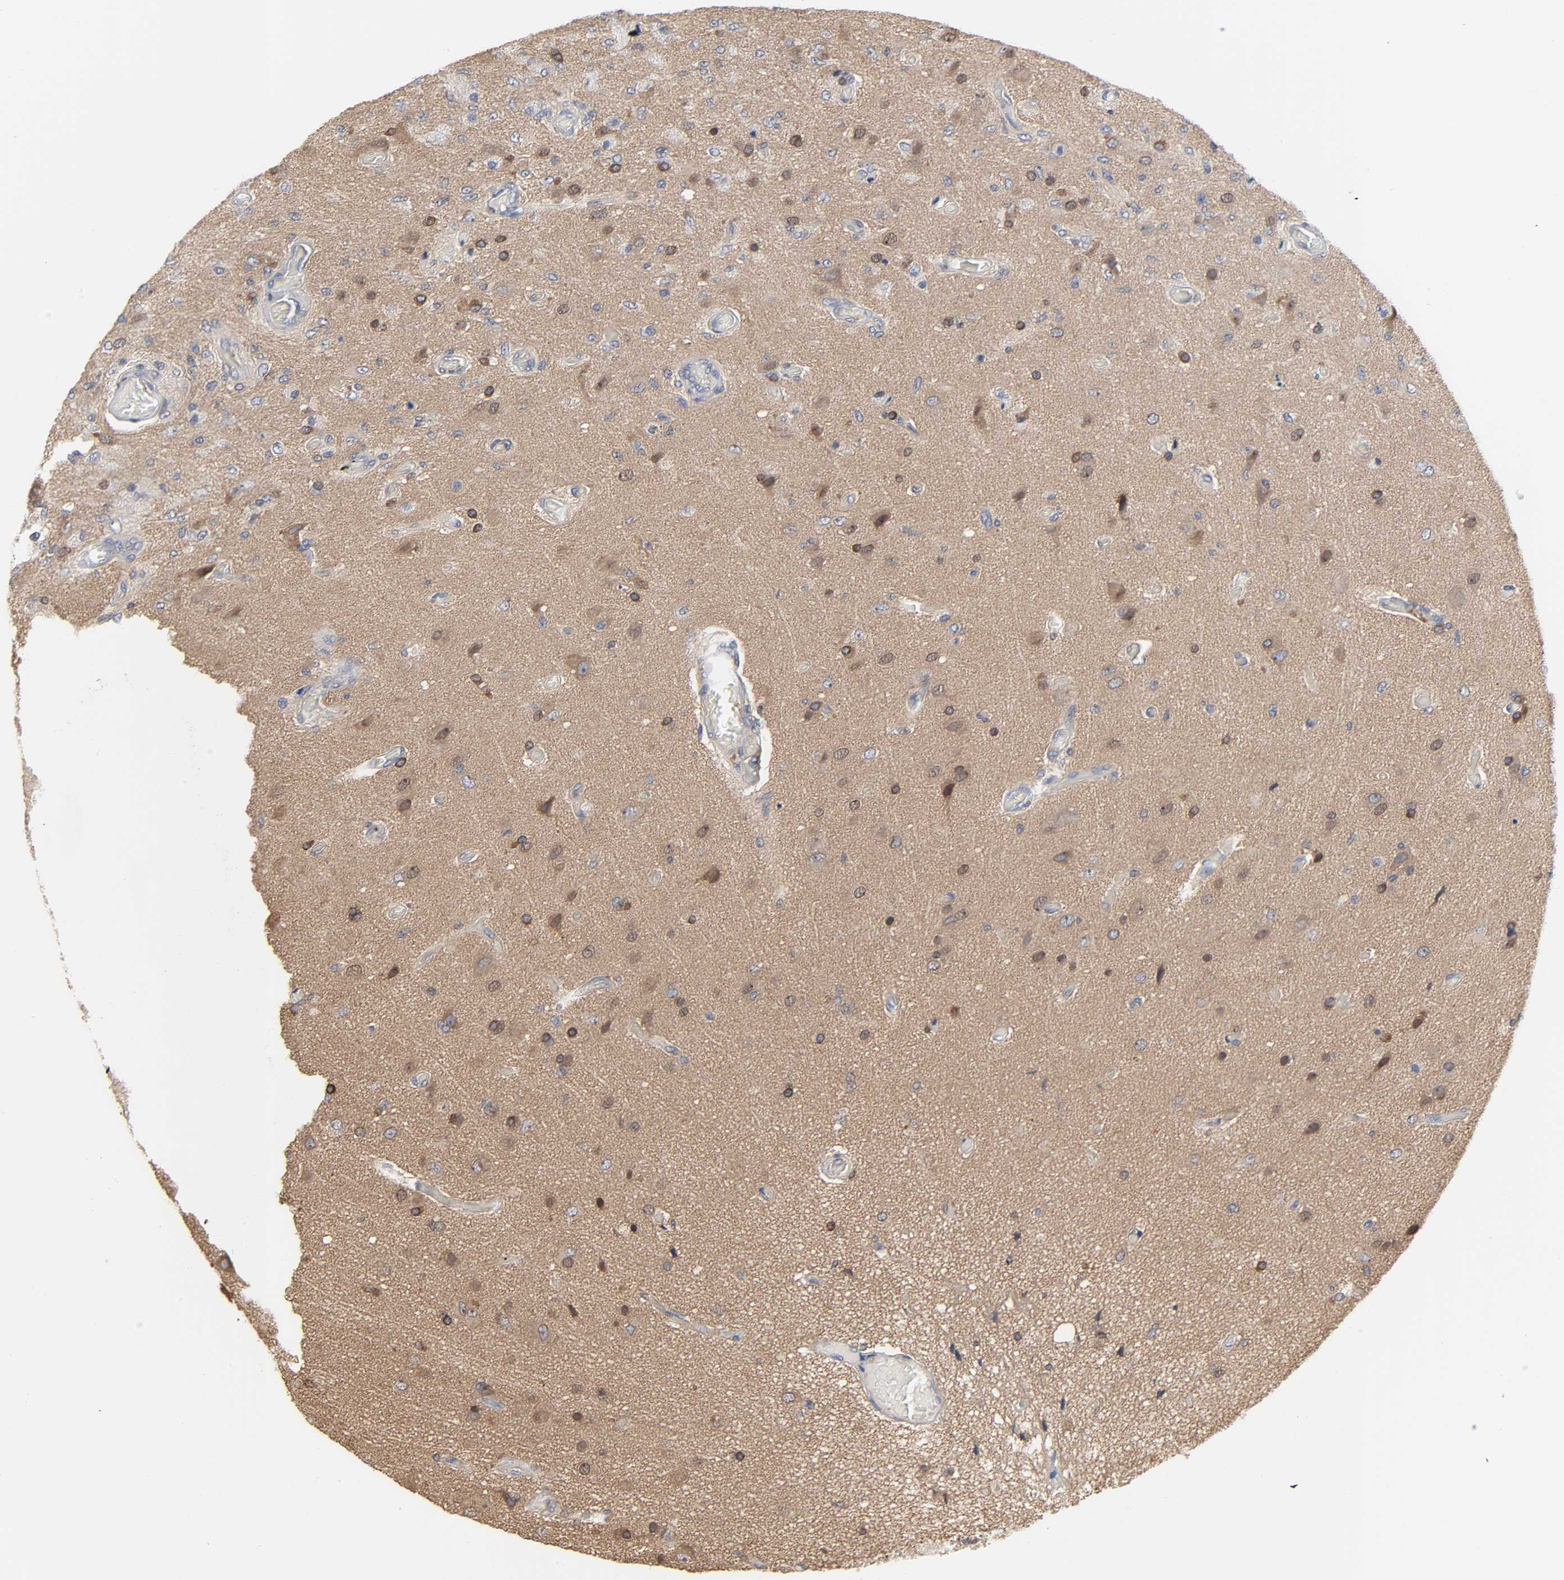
{"staining": {"intensity": "weak", "quantity": "25%-75%", "location": "cytoplasmic/membranous,nuclear"}, "tissue": "glioma", "cell_type": "Tumor cells", "image_type": "cancer", "snomed": [{"axis": "morphology", "description": "Normal tissue, NOS"}, {"axis": "morphology", "description": "Glioma, malignant, High grade"}, {"axis": "topography", "description": "Cerebral cortex"}], "caption": "High-grade glioma (malignant) stained with a brown dye exhibits weak cytoplasmic/membranous and nuclear positive expression in about 25%-75% of tumor cells.", "gene": "DDX10", "patient": {"sex": "male", "age": 77}}